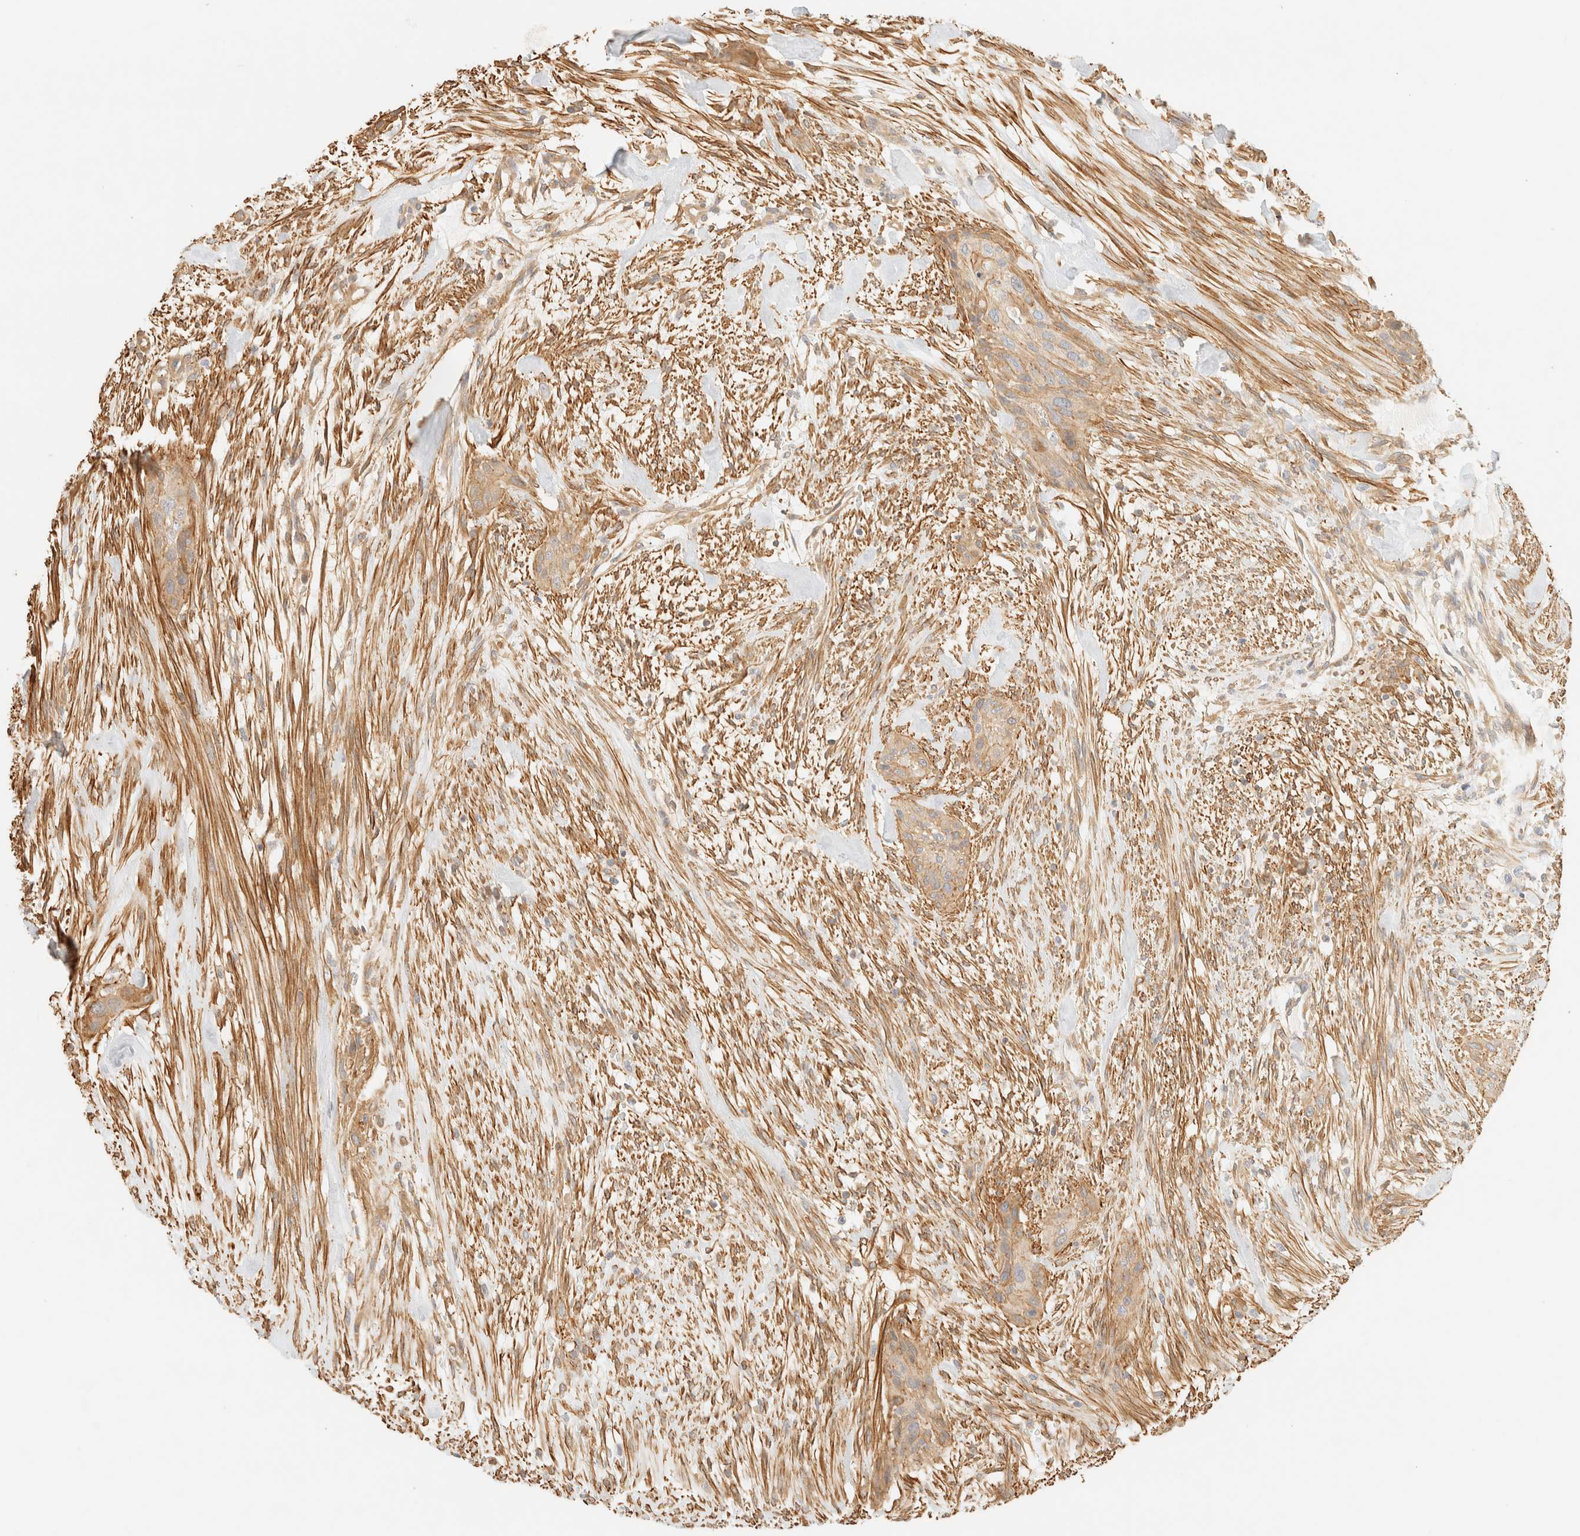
{"staining": {"intensity": "moderate", "quantity": ">75%", "location": "cytoplasmic/membranous"}, "tissue": "urothelial cancer", "cell_type": "Tumor cells", "image_type": "cancer", "snomed": [{"axis": "morphology", "description": "Urothelial carcinoma, High grade"}, {"axis": "topography", "description": "Urinary bladder"}], "caption": "A brown stain highlights moderate cytoplasmic/membranous staining of a protein in human urothelial cancer tumor cells.", "gene": "OTOP2", "patient": {"sex": "male", "age": 35}}